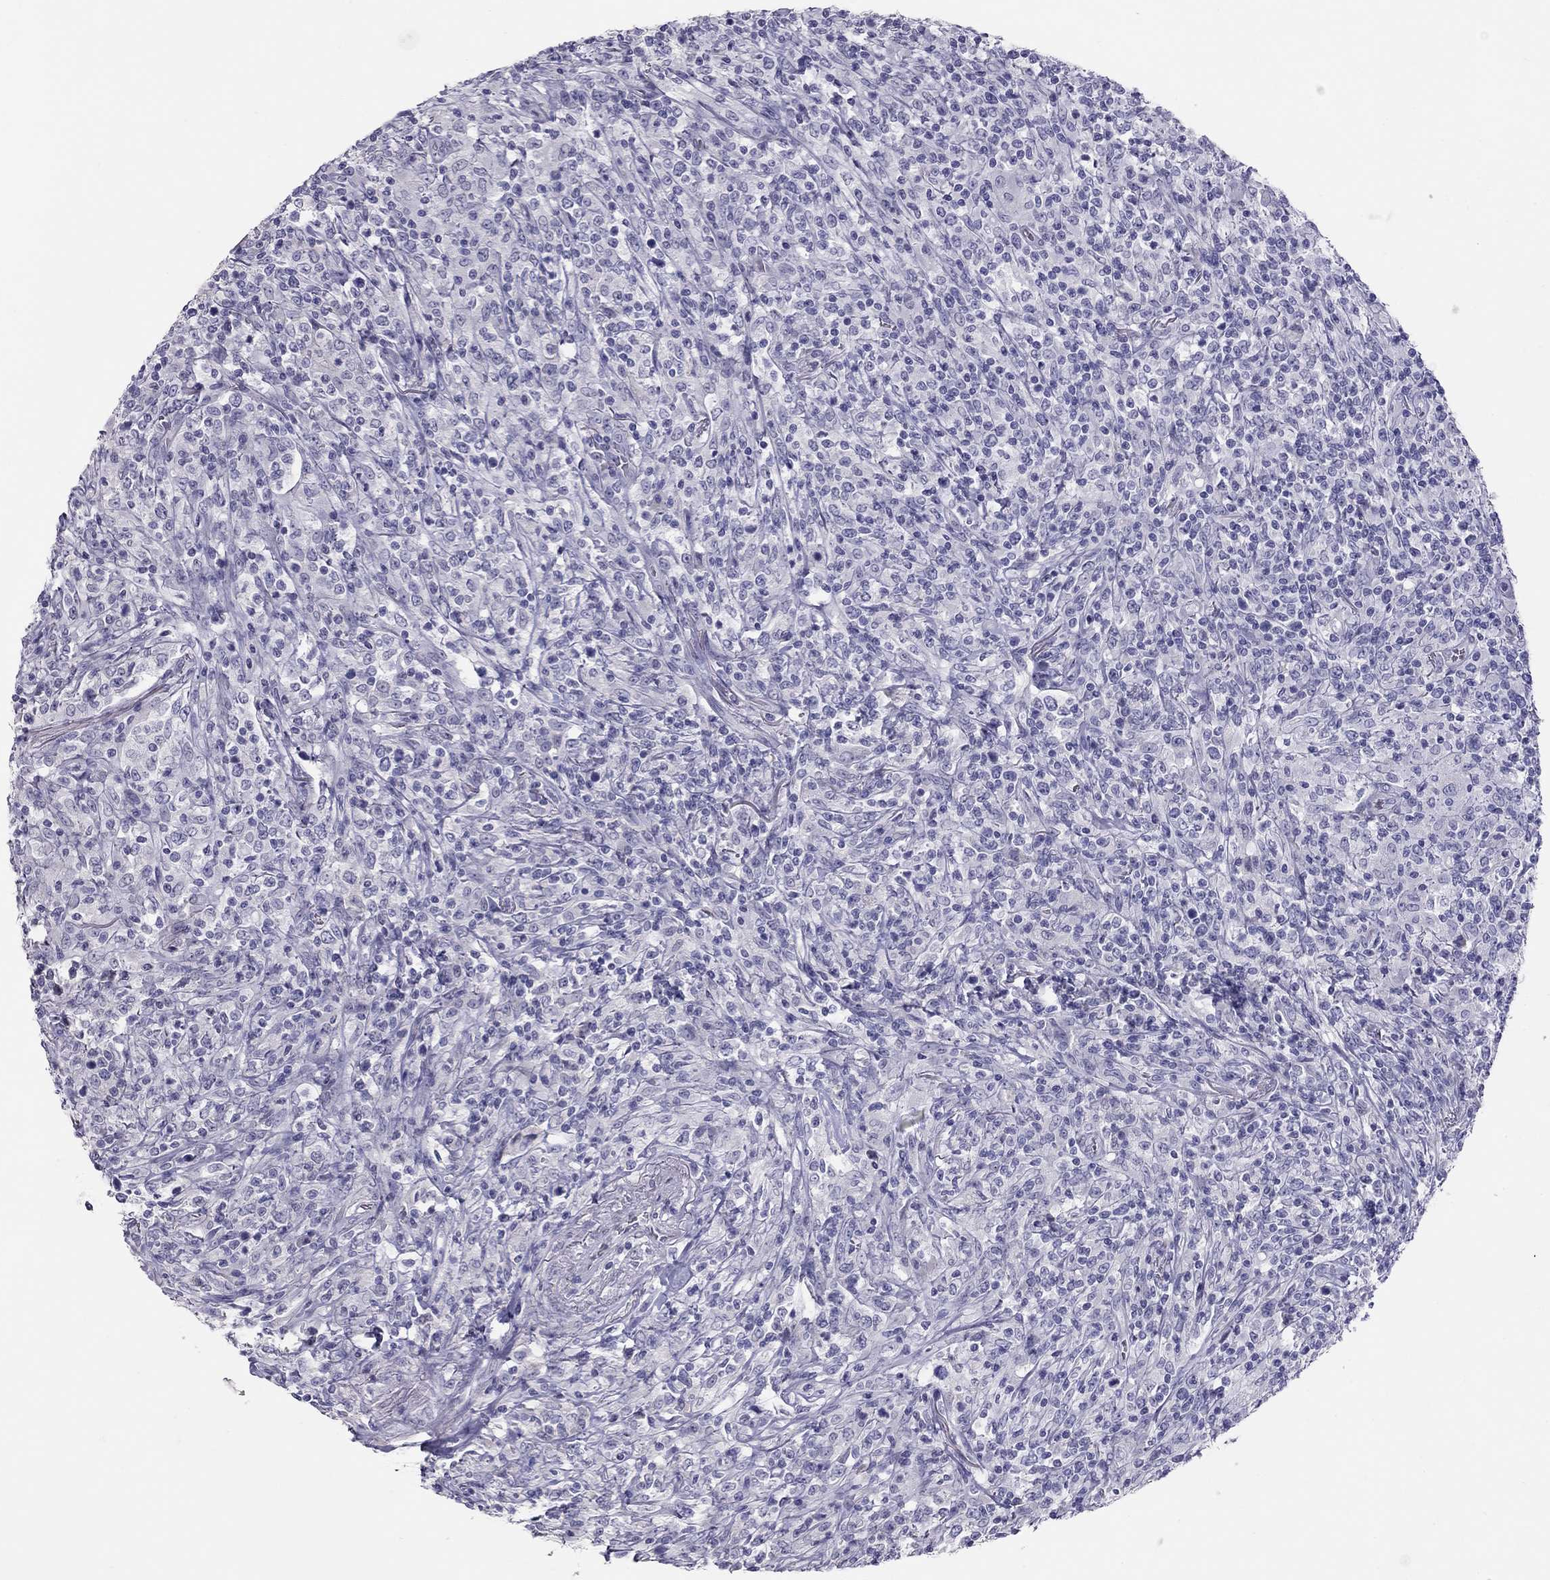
{"staining": {"intensity": "negative", "quantity": "none", "location": "none"}, "tissue": "lymphoma", "cell_type": "Tumor cells", "image_type": "cancer", "snomed": [{"axis": "morphology", "description": "Malignant lymphoma, non-Hodgkin's type, High grade"}, {"axis": "topography", "description": "Lung"}], "caption": "High magnification brightfield microscopy of lymphoma stained with DAB (3,3'-diaminobenzidine) (brown) and counterstained with hematoxylin (blue): tumor cells show no significant expression.", "gene": "KCNV2", "patient": {"sex": "male", "age": 79}}